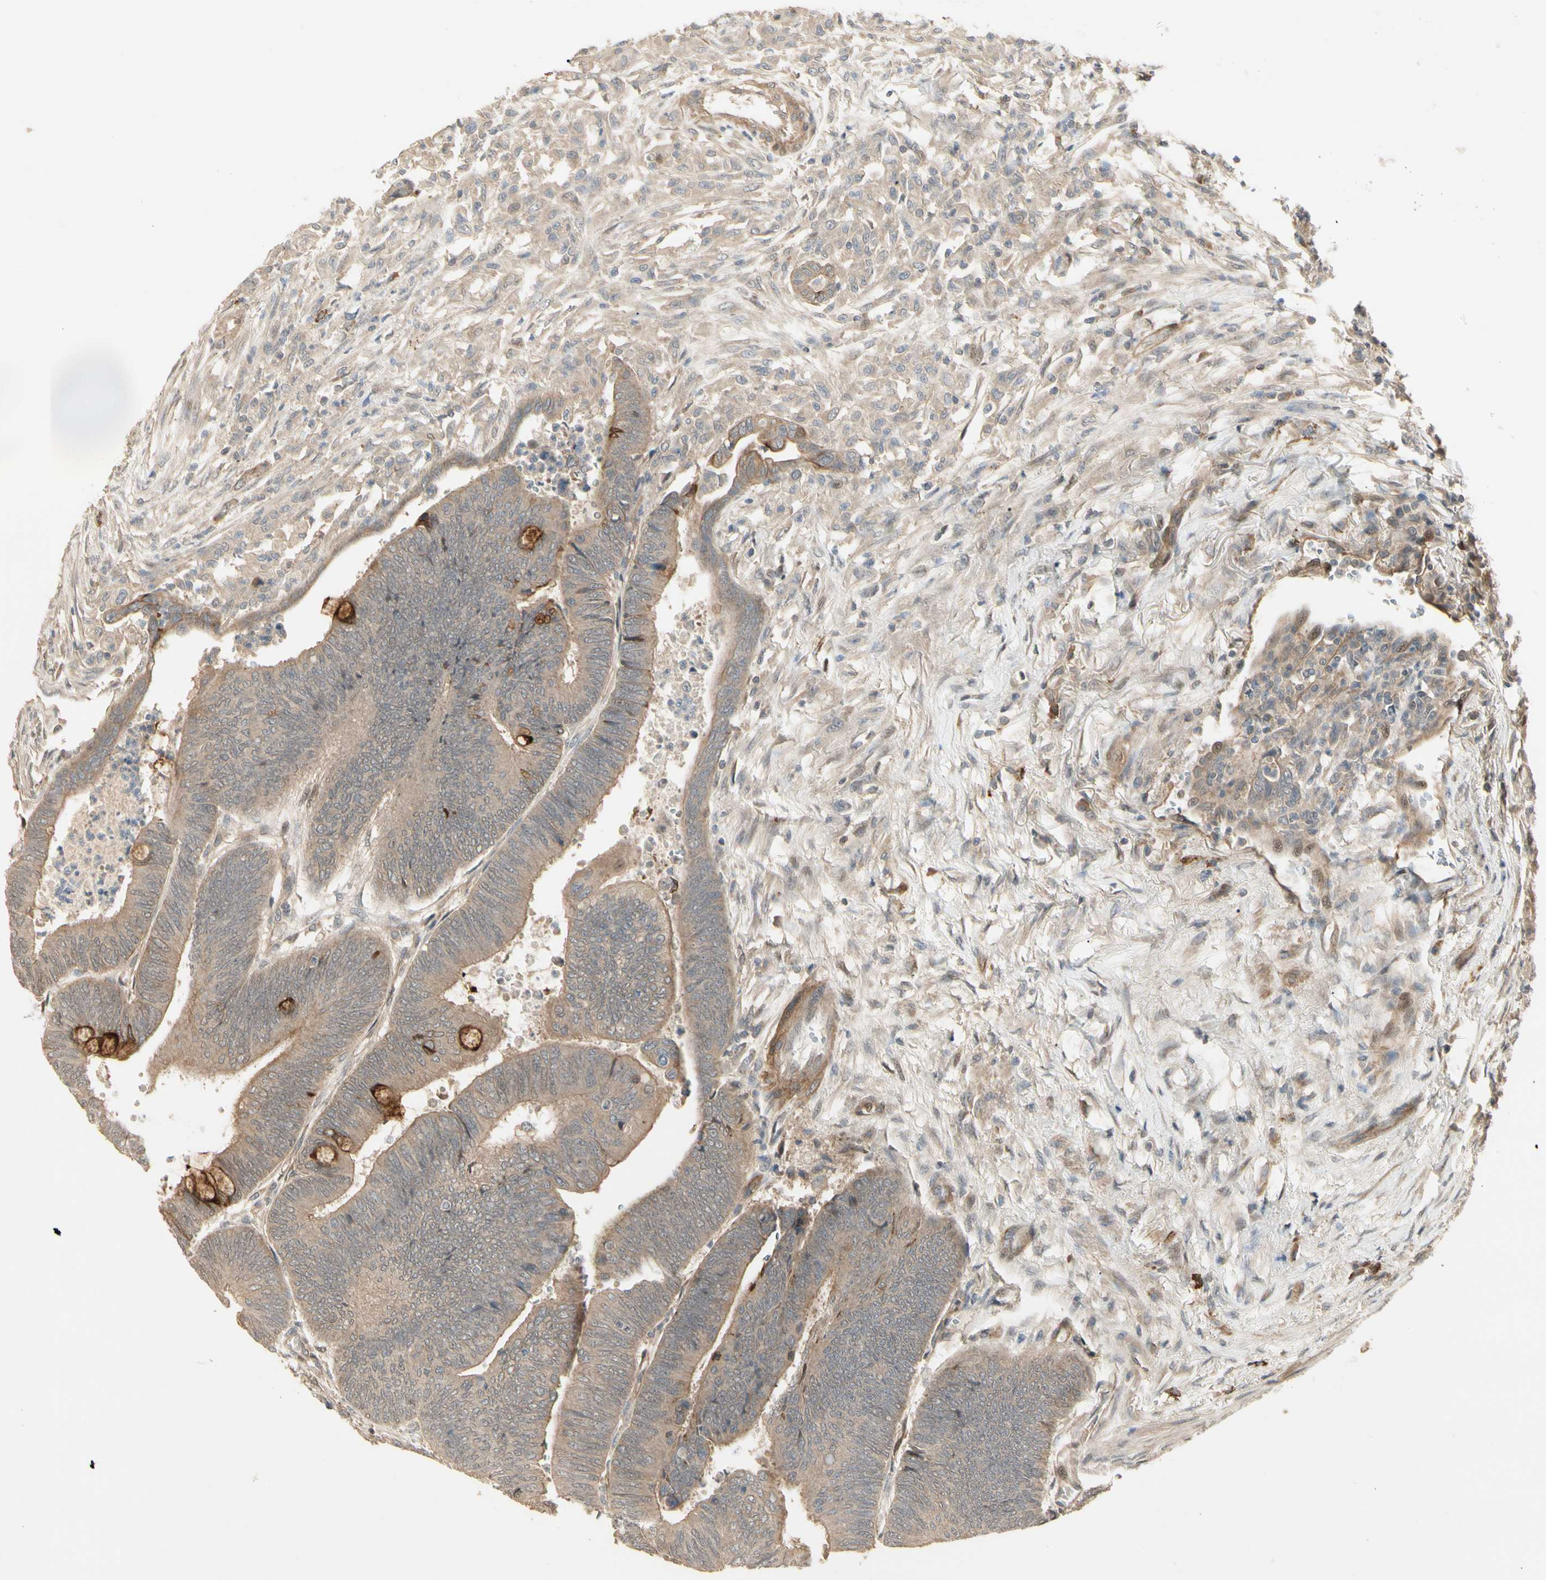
{"staining": {"intensity": "weak", "quantity": ">75%", "location": "cytoplasmic/membranous"}, "tissue": "colorectal cancer", "cell_type": "Tumor cells", "image_type": "cancer", "snomed": [{"axis": "morphology", "description": "Normal tissue, NOS"}, {"axis": "morphology", "description": "Adenocarcinoma, NOS"}, {"axis": "topography", "description": "Rectum"}, {"axis": "topography", "description": "Peripheral nerve tissue"}], "caption": "Immunohistochemistry (IHC) photomicrograph of colorectal cancer stained for a protein (brown), which shows low levels of weak cytoplasmic/membranous expression in approximately >75% of tumor cells.", "gene": "ATG4C", "patient": {"sex": "male", "age": 92}}